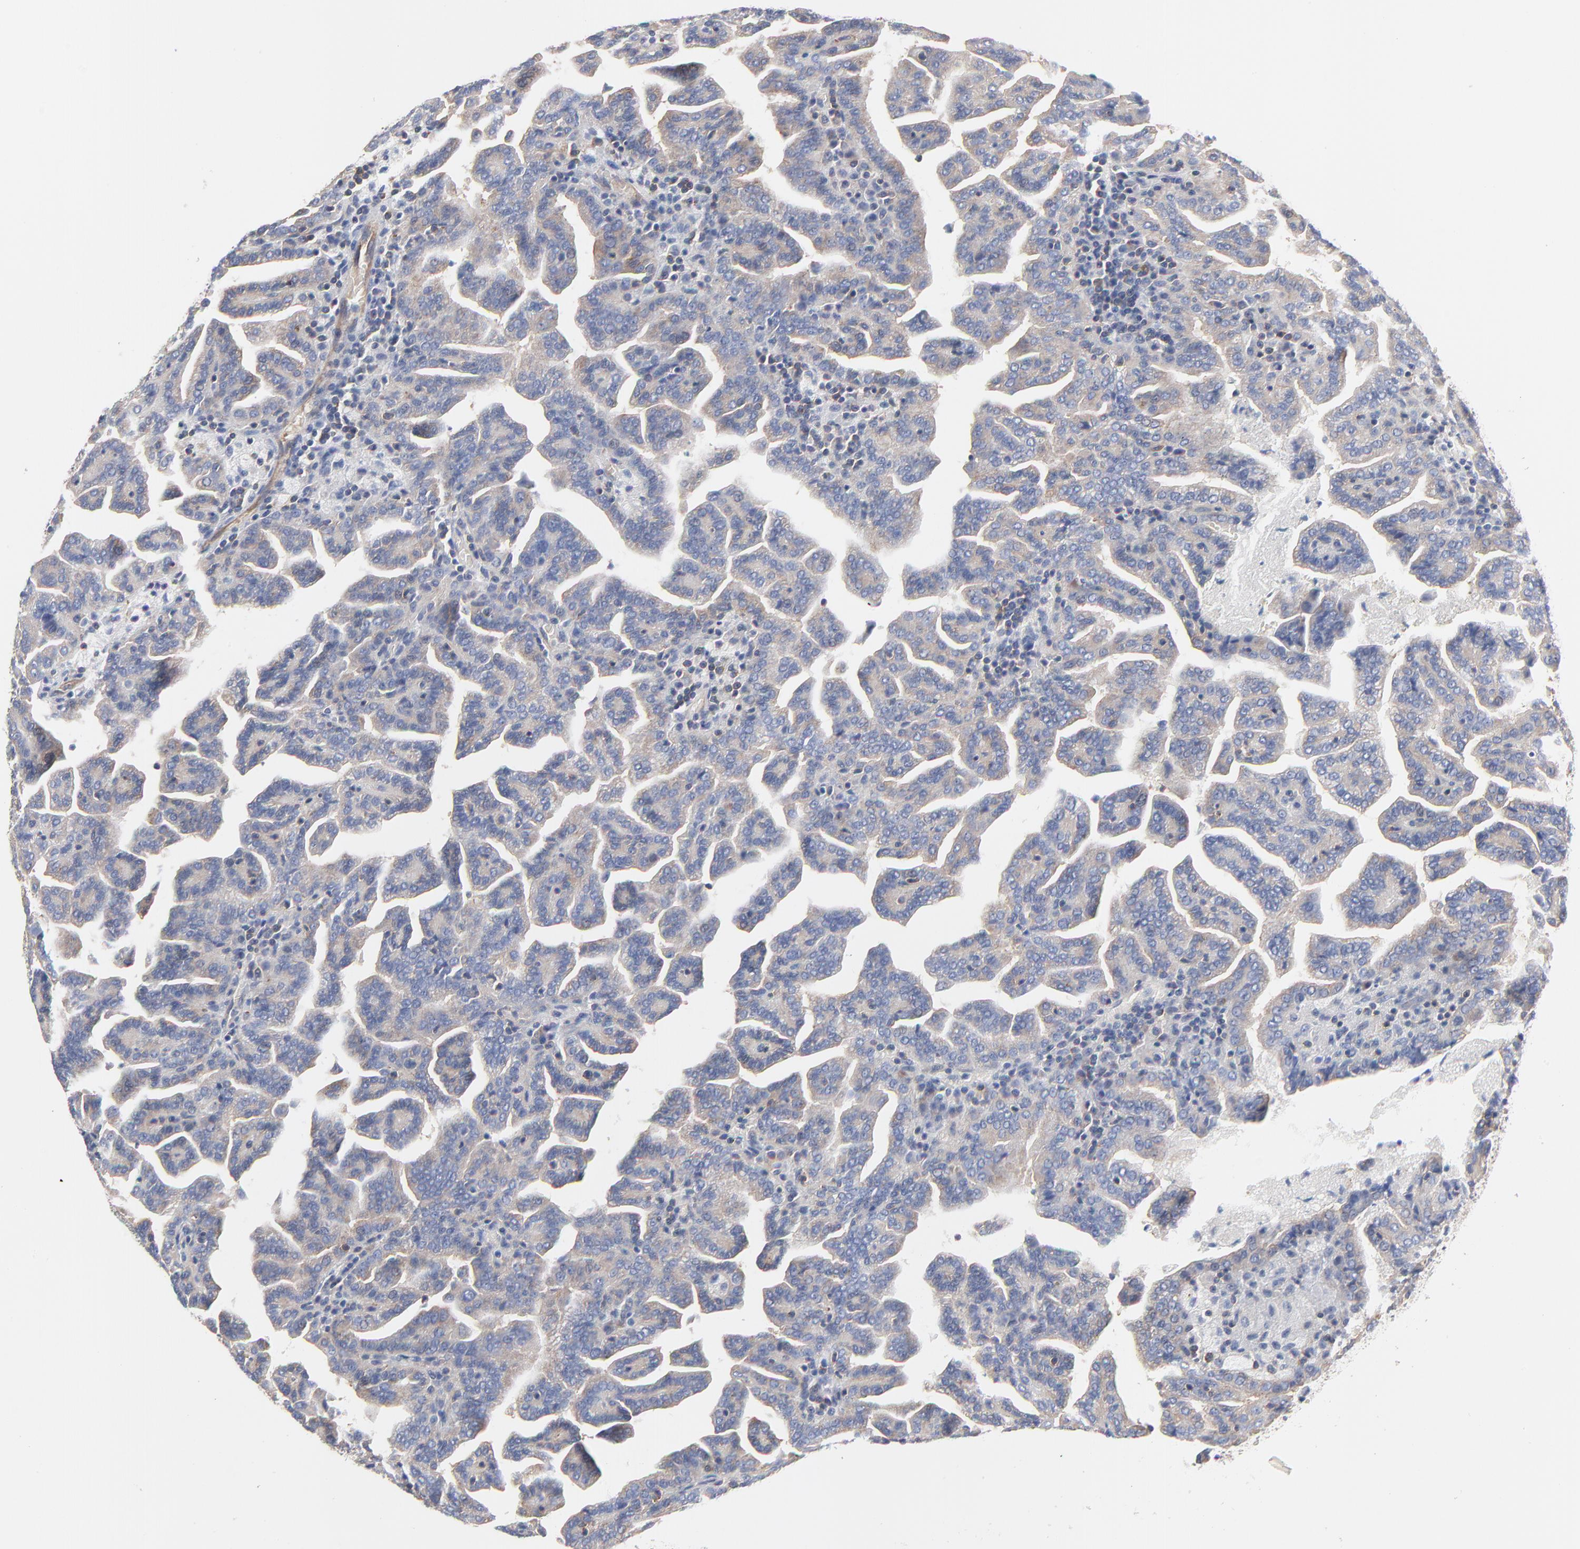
{"staining": {"intensity": "weak", "quantity": ">75%", "location": "cytoplasmic/membranous"}, "tissue": "renal cancer", "cell_type": "Tumor cells", "image_type": "cancer", "snomed": [{"axis": "morphology", "description": "Adenocarcinoma, NOS"}, {"axis": "topography", "description": "Kidney"}], "caption": "The photomicrograph exhibits staining of renal adenocarcinoma, revealing weak cytoplasmic/membranous protein expression (brown color) within tumor cells.", "gene": "CD2AP", "patient": {"sex": "male", "age": 61}}